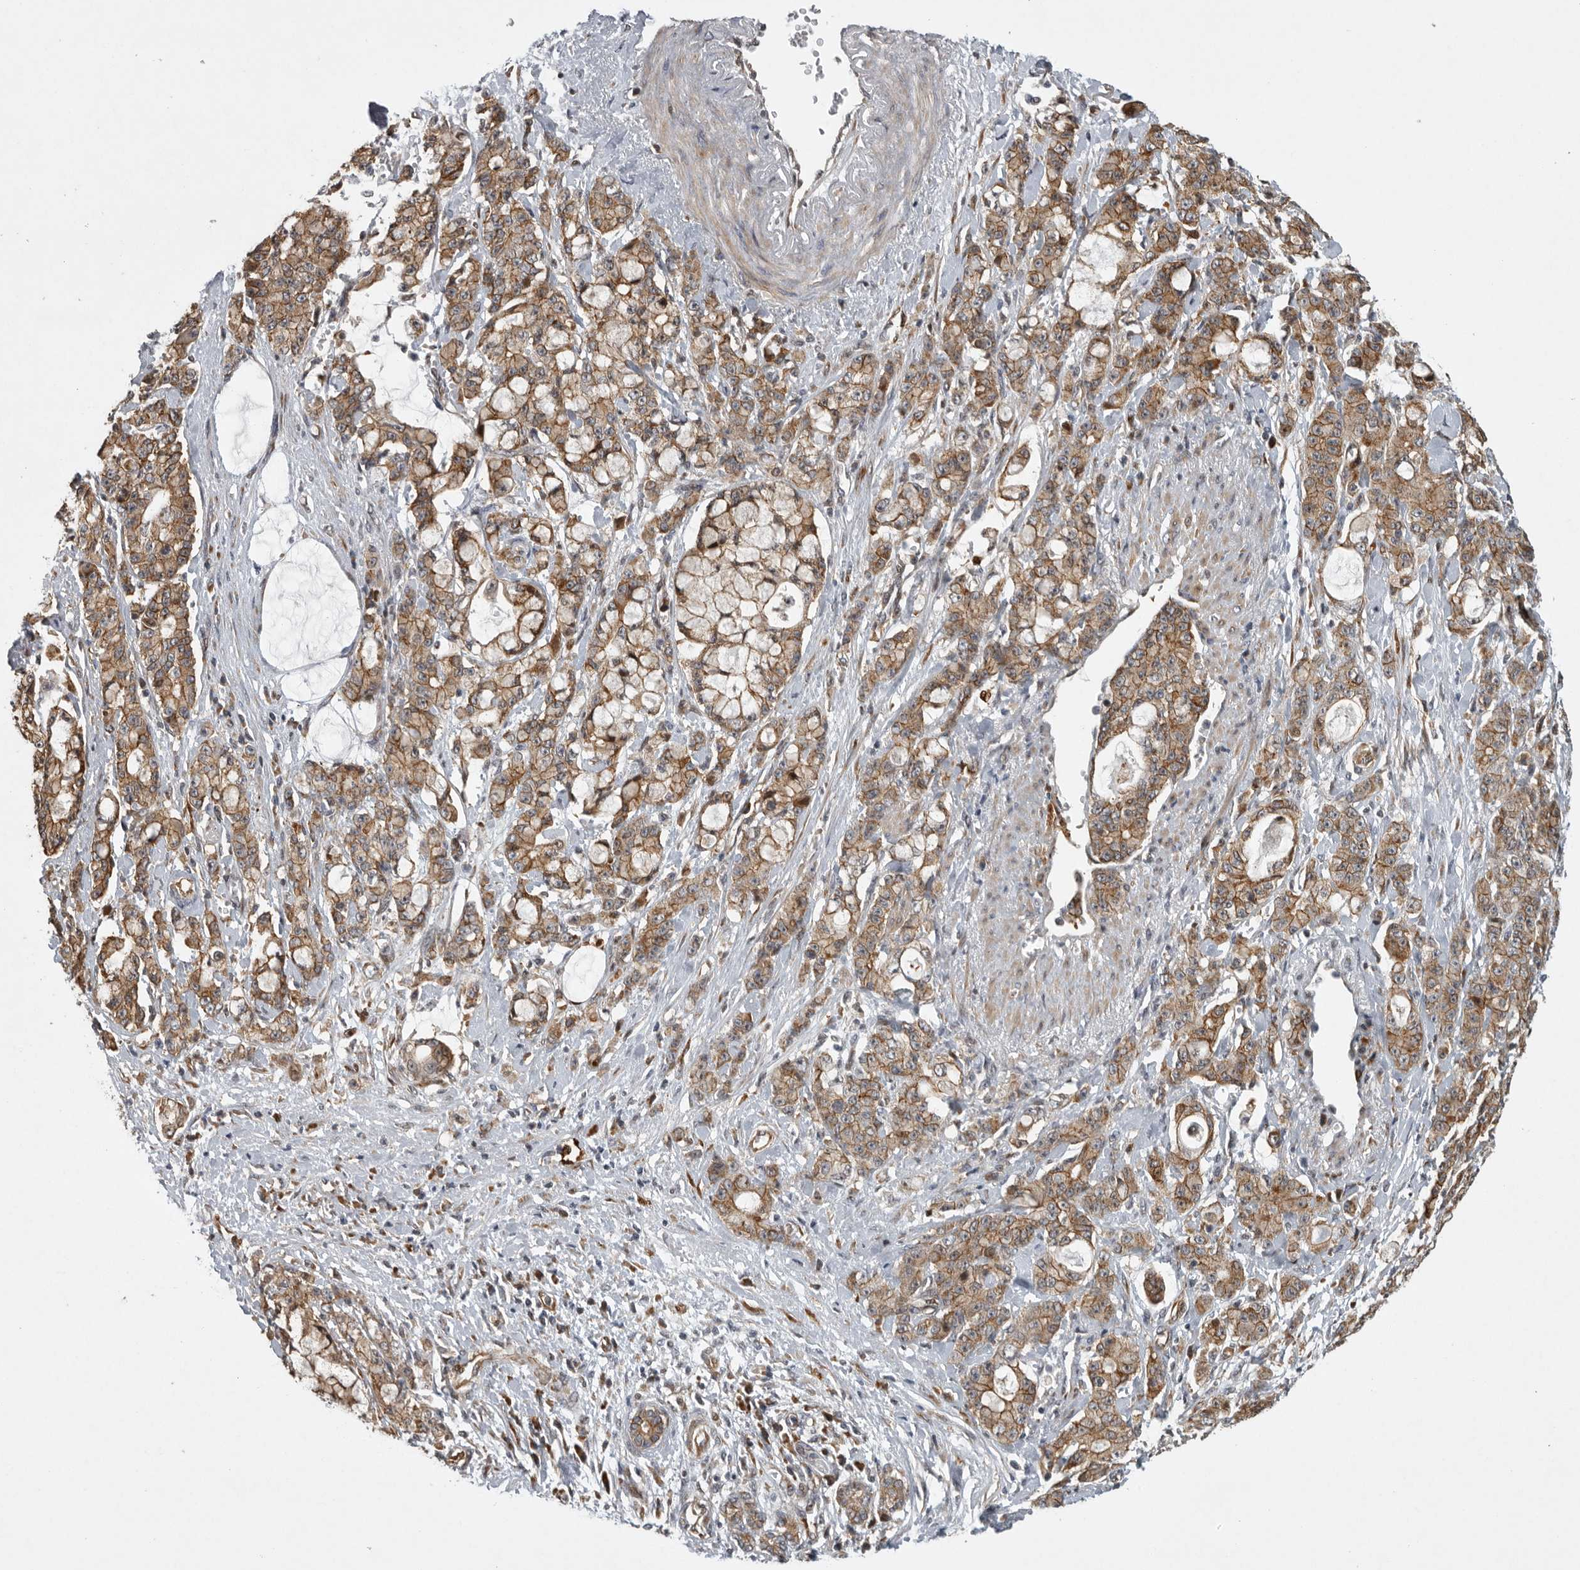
{"staining": {"intensity": "moderate", "quantity": ">75%", "location": "cytoplasmic/membranous"}, "tissue": "pancreatic cancer", "cell_type": "Tumor cells", "image_type": "cancer", "snomed": [{"axis": "morphology", "description": "Adenocarcinoma, NOS"}, {"axis": "topography", "description": "Pancreas"}], "caption": "This is an image of IHC staining of pancreatic adenocarcinoma, which shows moderate positivity in the cytoplasmic/membranous of tumor cells.", "gene": "MPDZ", "patient": {"sex": "female", "age": 73}}